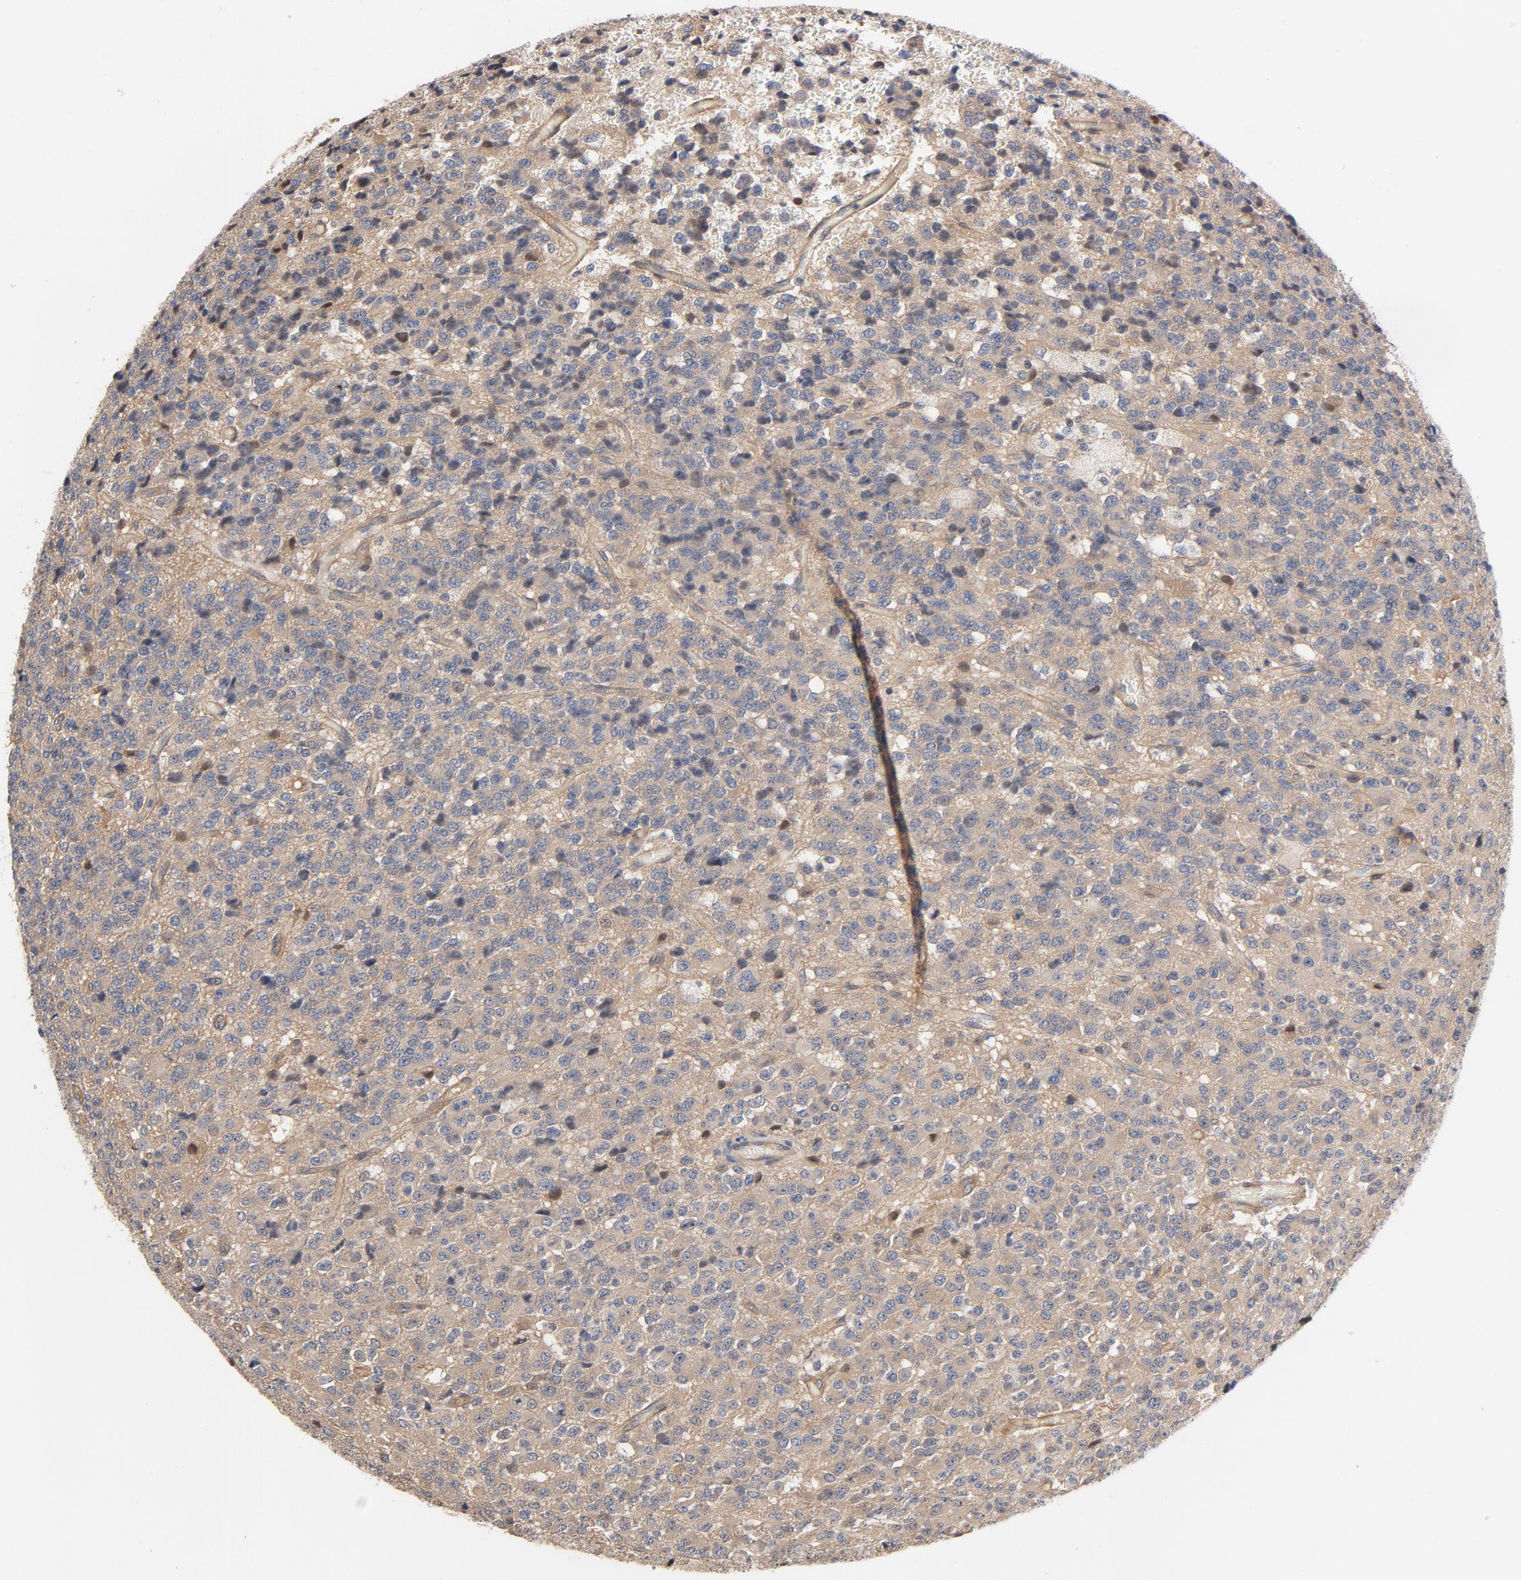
{"staining": {"intensity": "negative", "quantity": "none", "location": "none"}, "tissue": "glioma", "cell_type": "Tumor cells", "image_type": "cancer", "snomed": [{"axis": "morphology", "description": "Glioma, malignant, High grade"}, {"axis": "topography", "description": "pancreas cauda"}], "caption": "The IHC image has no significant staining in tumor cells of malignant glioma (high-grade) tissue.", "gene": "PITPNM2", "patient": {"sex": "male", "age": 60}}